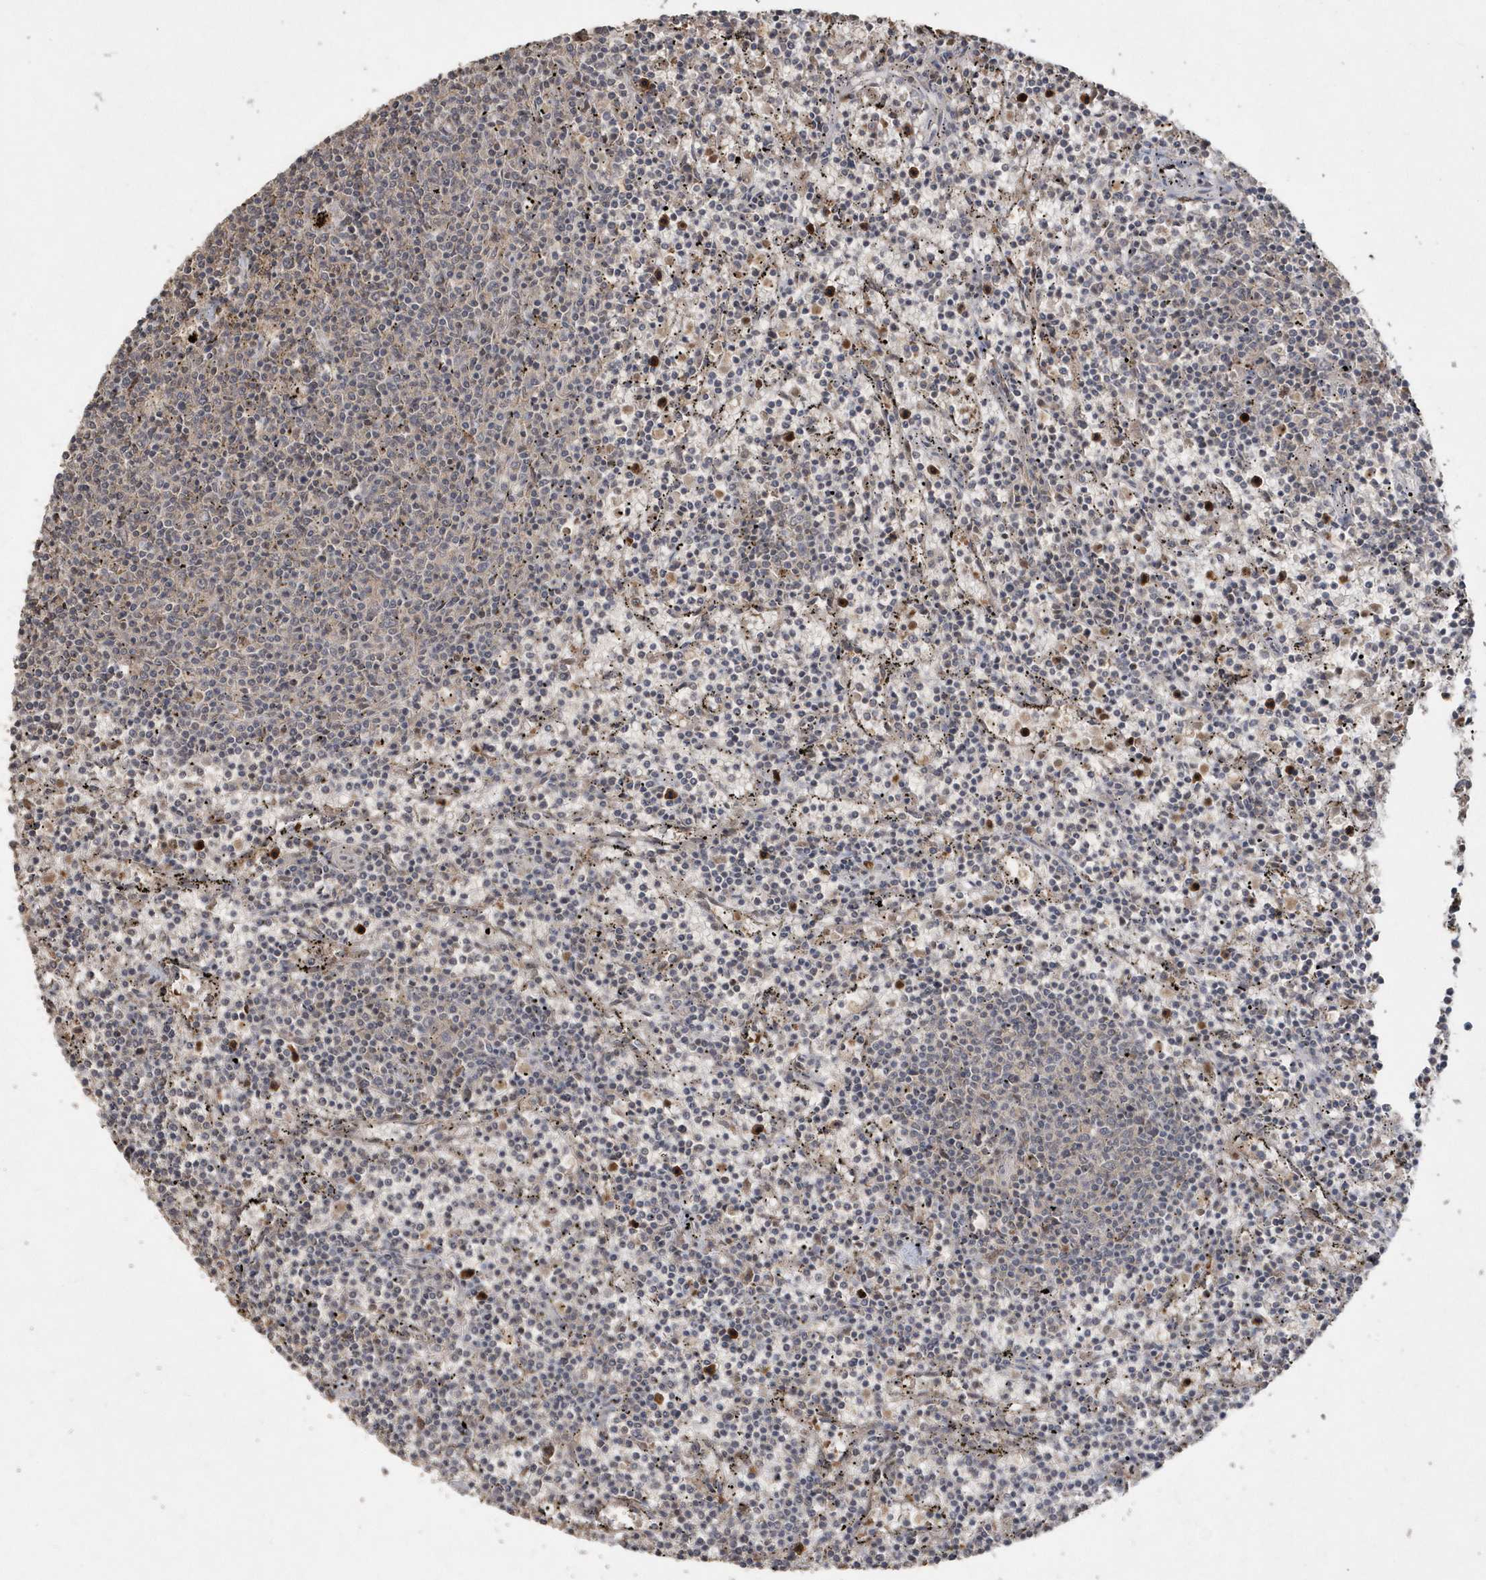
{"staining": {"intensity": "negative", "quantity": "none", "location": "none"}, "tissue": "lymphoma", "cell_type": "Tumor cells", "image_type": "cancer", "snomed": [{"axis": "morphology", "description": "Malignant lymphoma, non-Hodgkin's type, Low grade"}, {"axis": "topography", "description": "Spleen"}], "caption": "Immunohistochemistry photomicrograph of neoplastic tissue: malignant lymphoma, non-Hodgkin's type (low-grade) stained with DAB shows no significant protein staining in tumor cells.", "gene": "GEMIN6", "patient": {"sex": "female", "age": 50}}